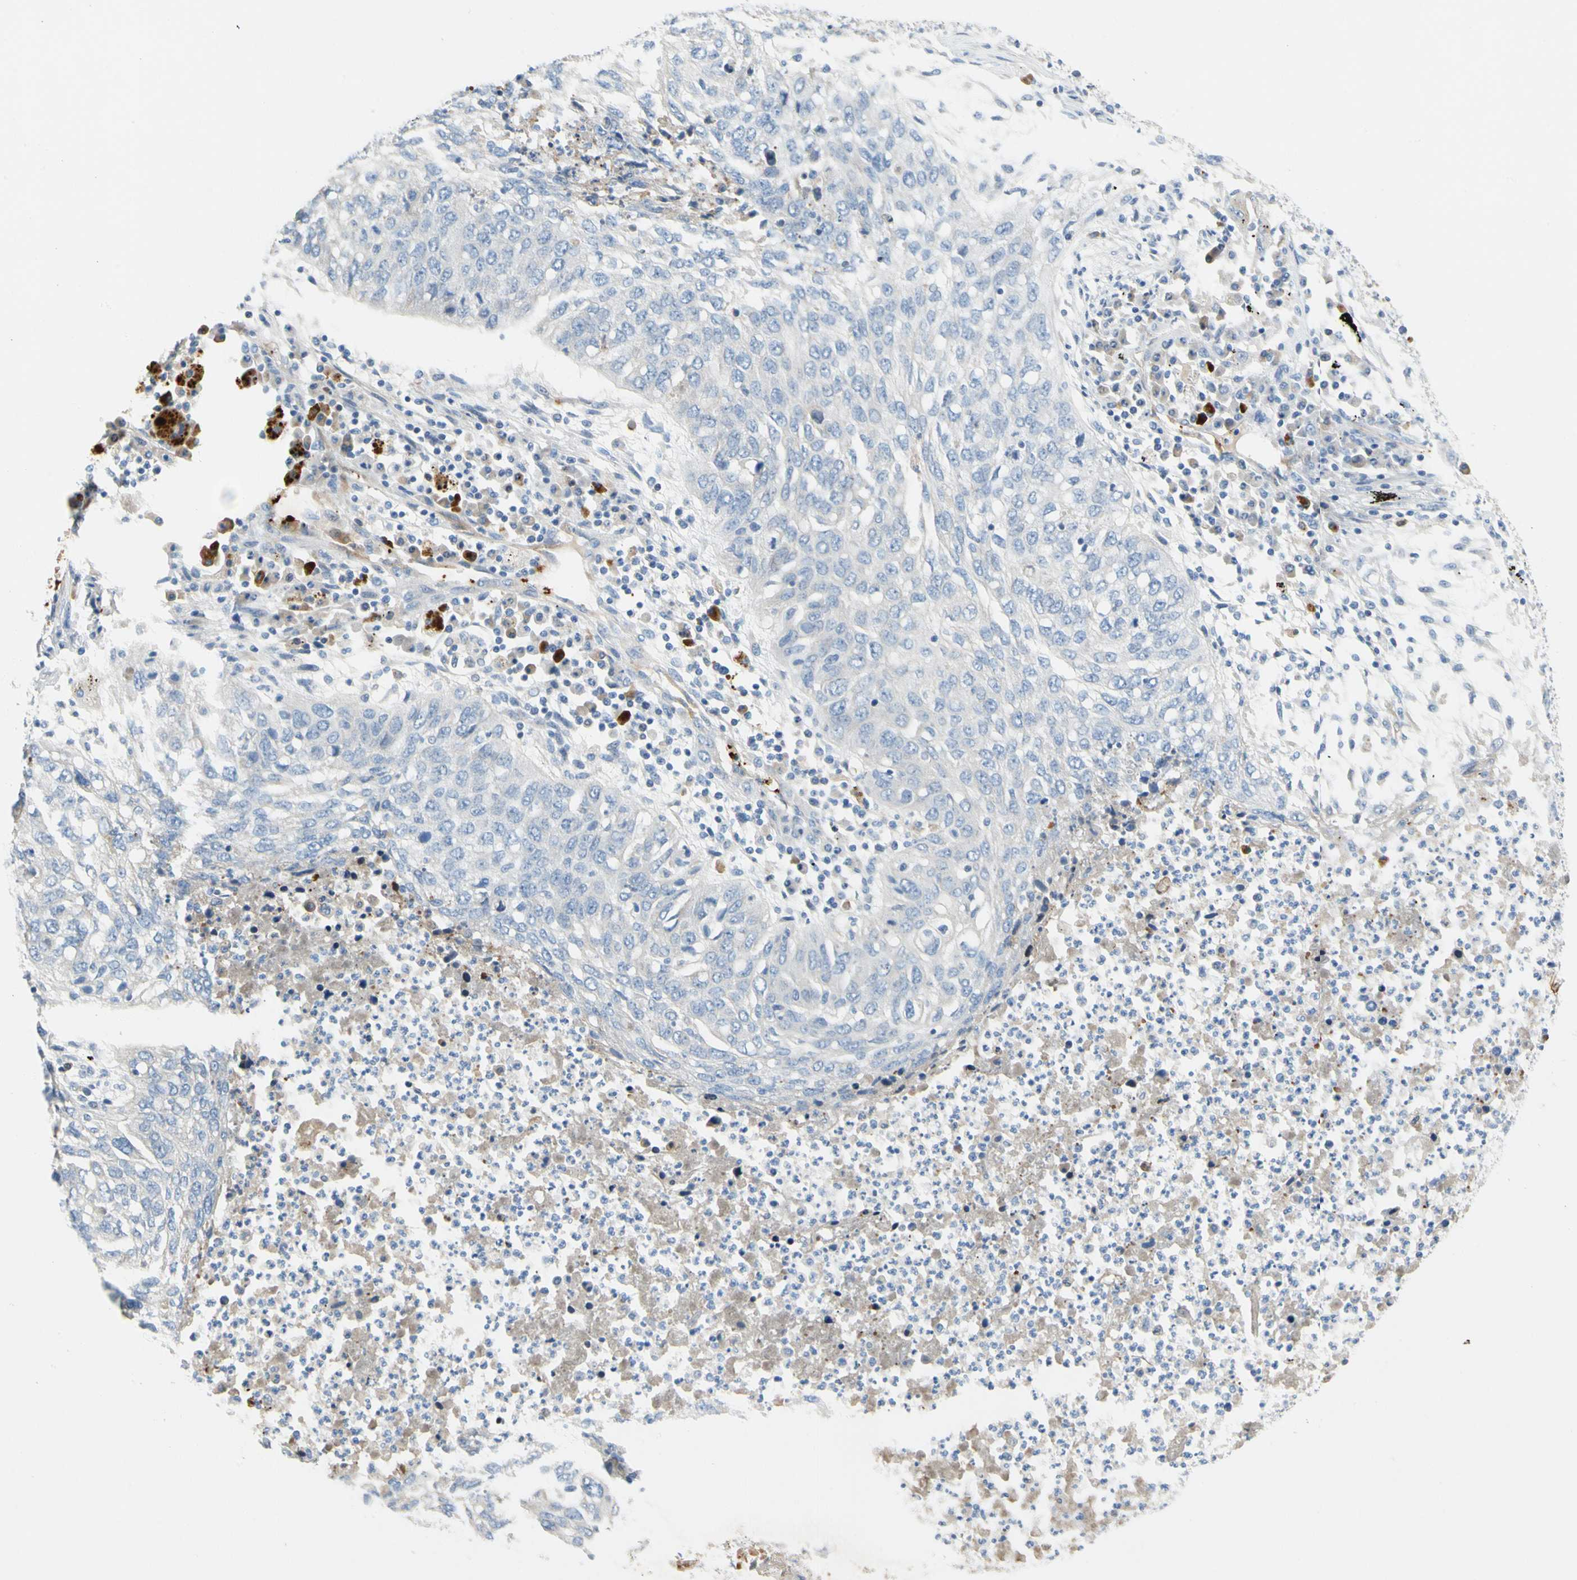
{"staining": {"intensity": "negative", "quantity": "none", "location": "none"}, "tissue": "lung cancer", "cell_type": "Tumor cells", "image_type": "cancer", "snomed": [{"axis": "morphology", "description": "Squamous cell carcinoma, NOS"}, {"axis": "topography", "description": "Lung"}], "caption": "Immunohistochemistry image of neoplastic tissue: squamous cell carcinoma (lung) stained with DAB (3,3'-diaminobenzidine) demonstrates no significant protein expression in tumor cells. (DAB IHC, high magnification).", "gene": "PPBP", "patient": {"sex": "female", "age": 63}}